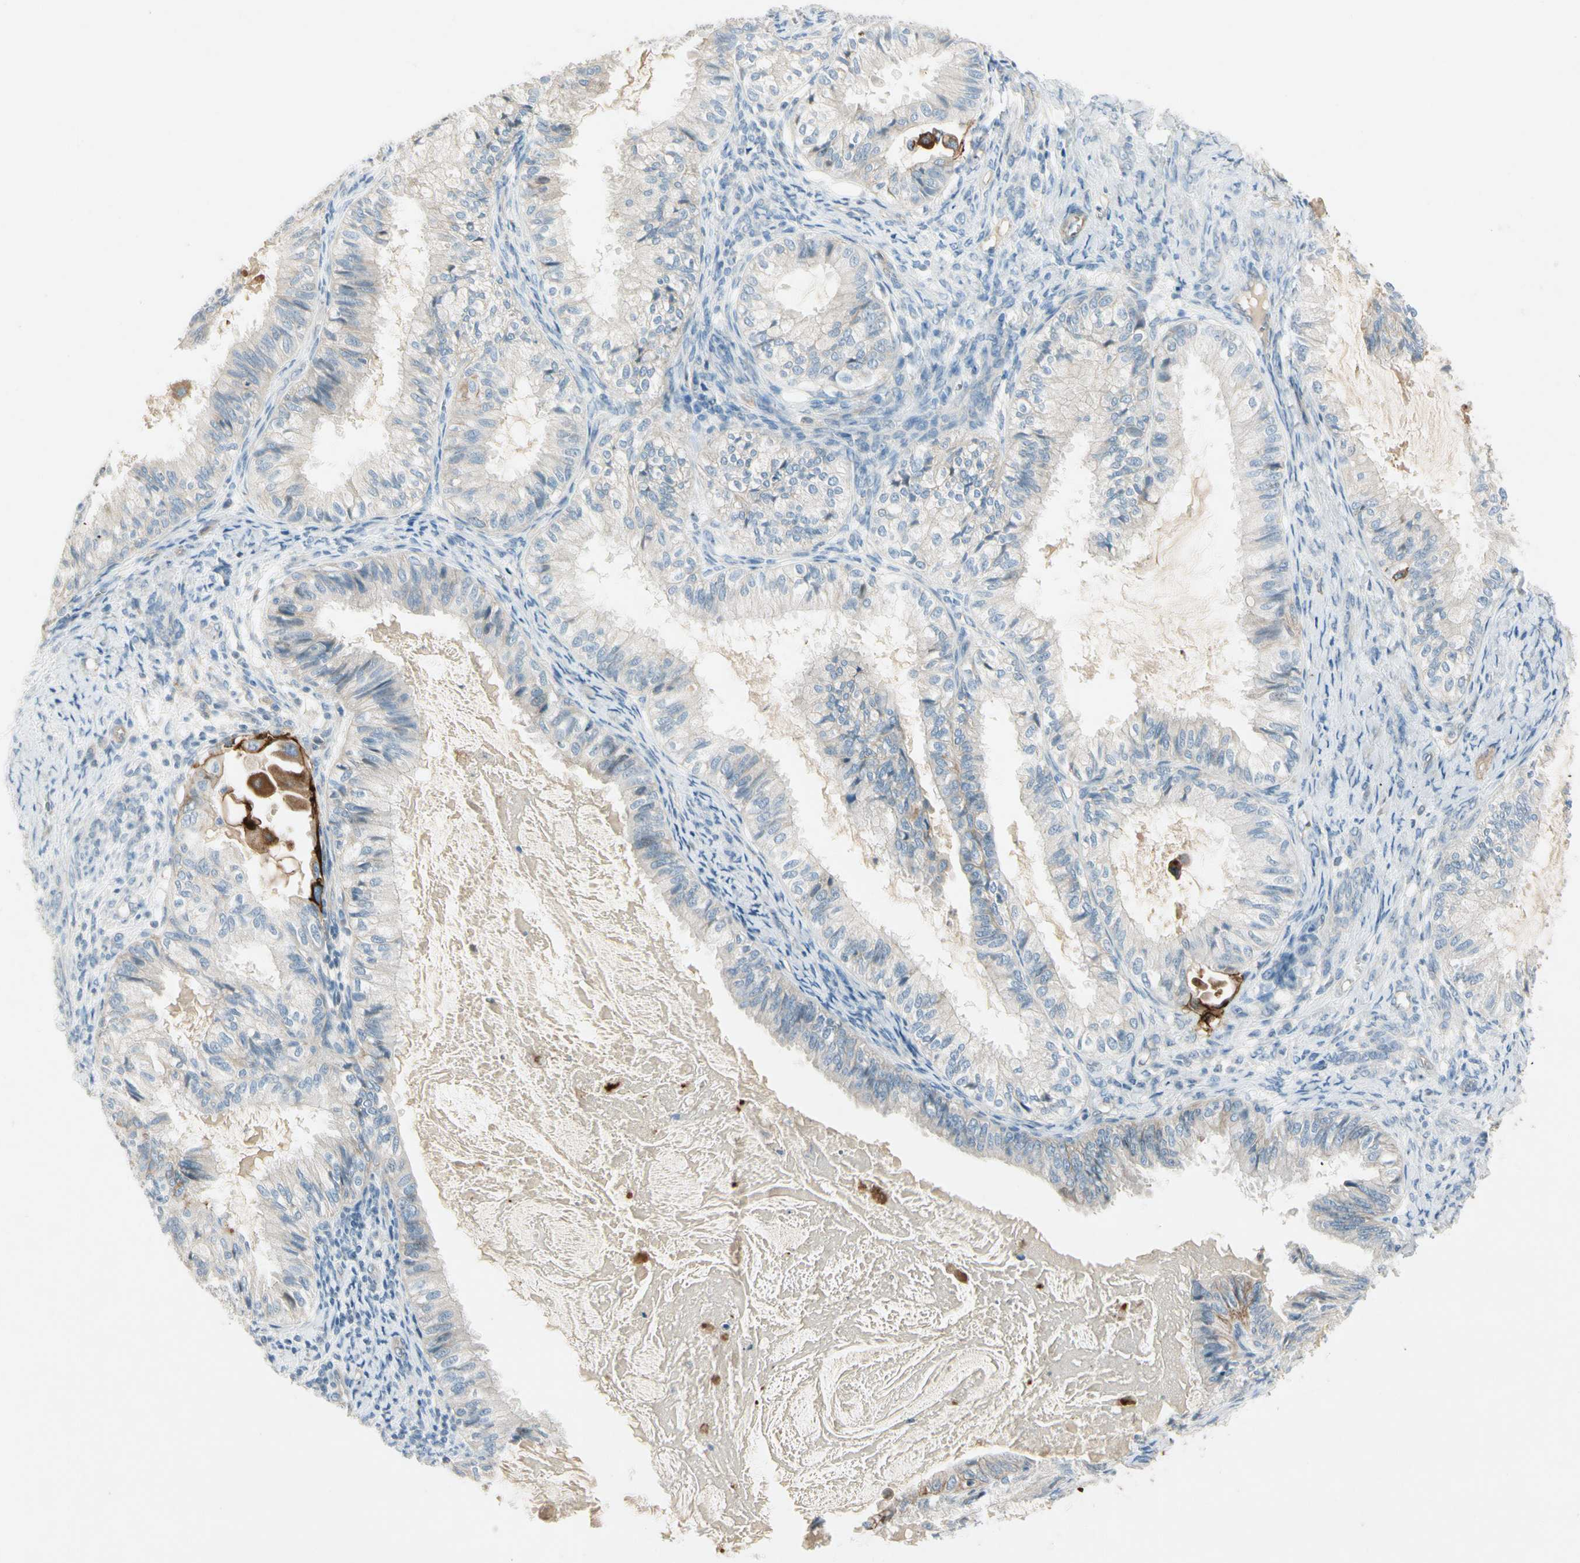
{"staining": {"intensity": "negative", "quantity": "none", "location": "none"}, "tissue": "cervical cancer", "cell_type": "Tumor cells", "image_type": "cancer", "snomed": [{"axis": "morphology", "description": "Normal tissue, NOS"}, {"axis": "morphology", "description": "Adenocarcinoma, NOS"}, {"axis": "topography", "description": "Cervix"}, {"axis": "topography", "description": "Endometrium"}], "caption": "An image of cervical cancer stained for a protein demonstrates no brown staining in tumor cells.", "gene": "ITGA3", "patient": {"sex": "female", "age": 86}}